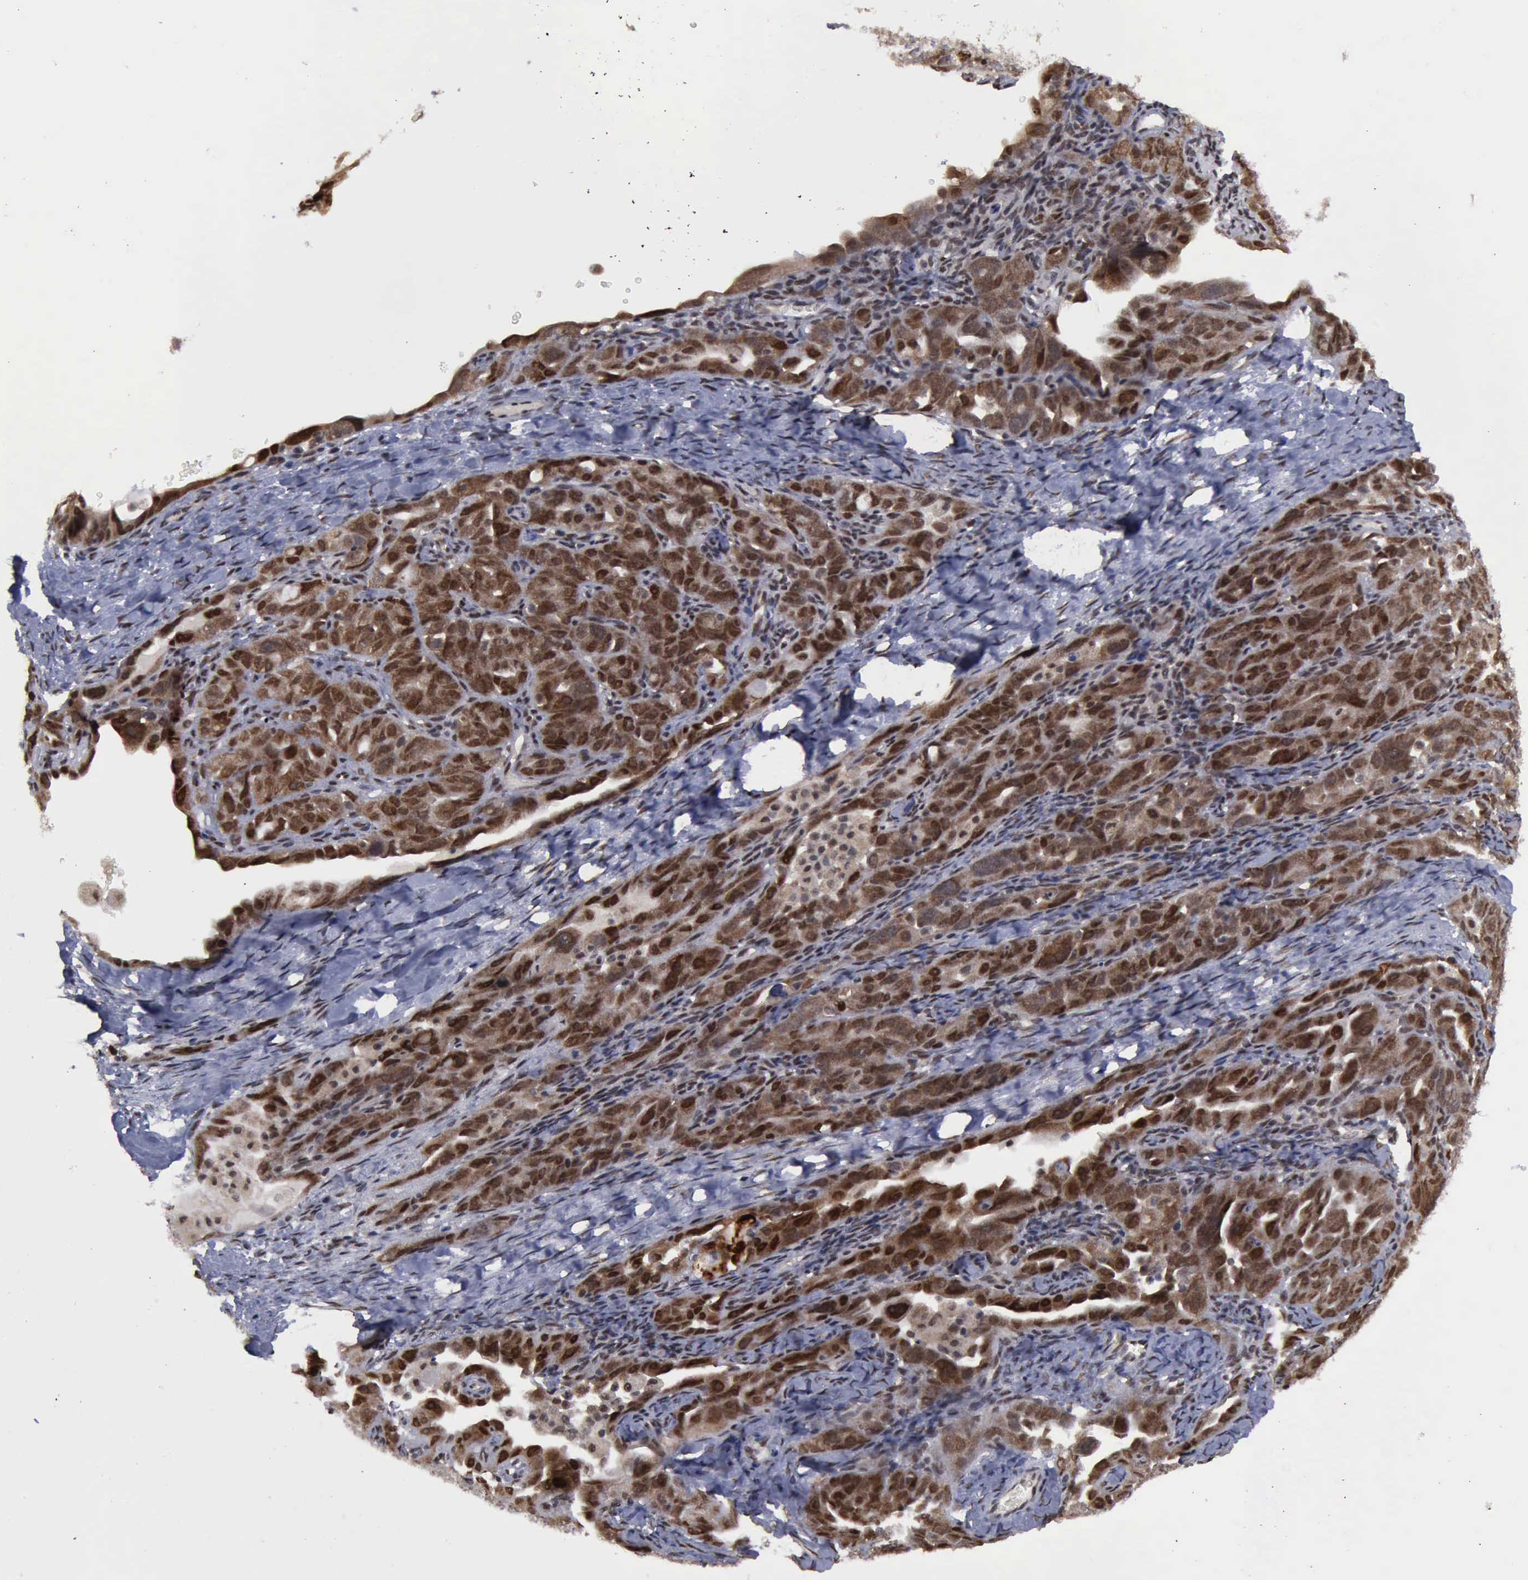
{"staining": {"intensity": "strong", "quantity": ">75%", "location": "cytoplasmic/membranous,nuclear"}, "tissue": "ovarian cancer", "cell_type": "Tumor cells", "image_type": "cancer", "snomed": [{"axis": "morphology", "description": "Cystadenocarcinoma, serous, NOS"}, {"axis": "topography", "description": "Ovary"}], "caption": "High-power microscopy captured an IHC image of serous cystadenocarcinoma (ovarian), revealing strong cytoplasmic/membranous and nuclear positivity in about >75% of tumor cells.", "gene": "RTCB", "patient": {"sex": "female", "age": 66}}